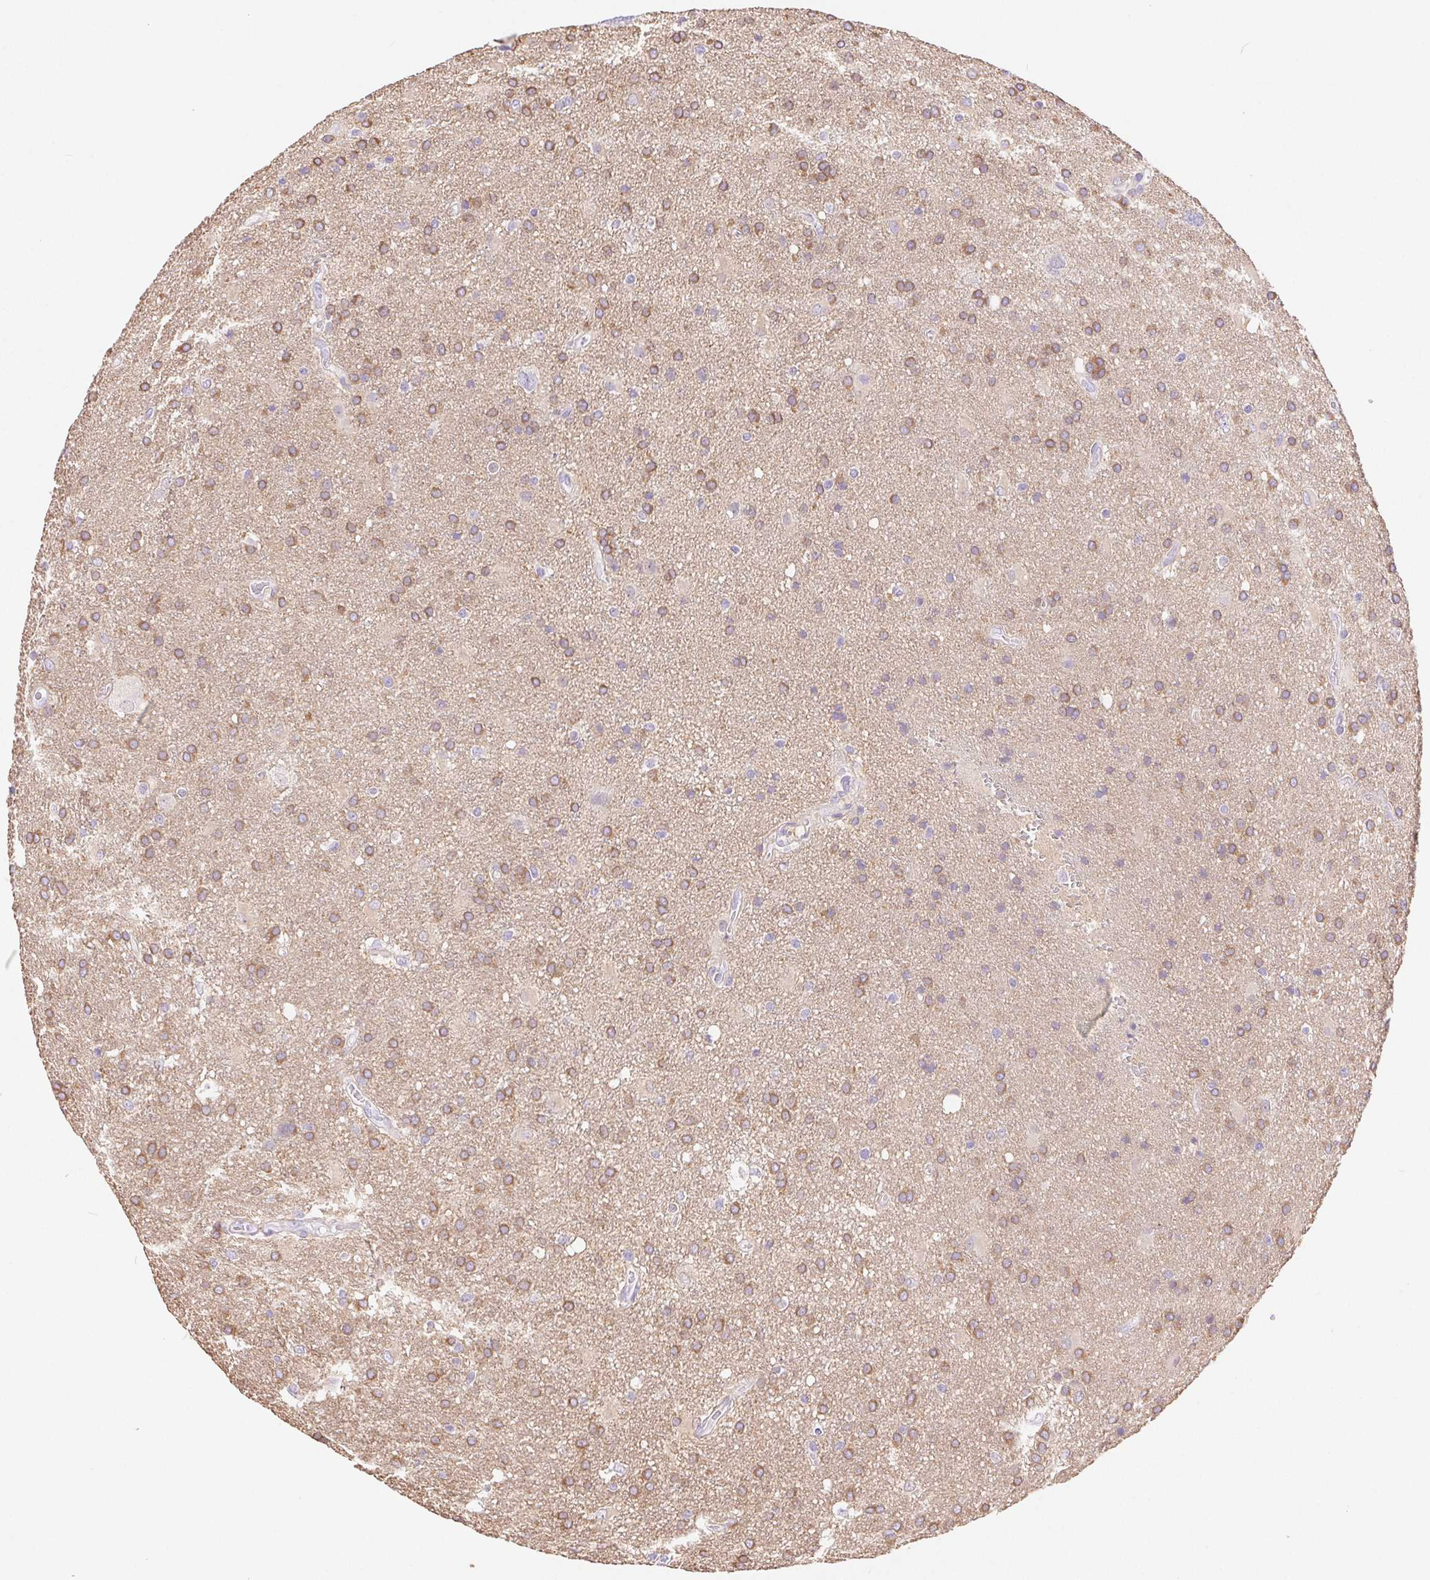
{"staining": {"intensity": "moderate", "quantity": "25%-75%", "location": "cytoplasmic/membranous"}, "tissue": "glioma", "cell_type": "Tumor cells", "image_type": "cancer", "snomed": [{"axis": "morphology", "description": "Glioma, malignant, Low grade"}, {"axis": "topography", "description": "Brain"}], "caption": "The photomicrograph displays staining of malignant low-grade glioma, revealing moderate cytoplasmic/membranous protein positivity (brown color) within tumor cells.", "gene": "PNLIP", "patient": {"sex": "male", "age": 66}}